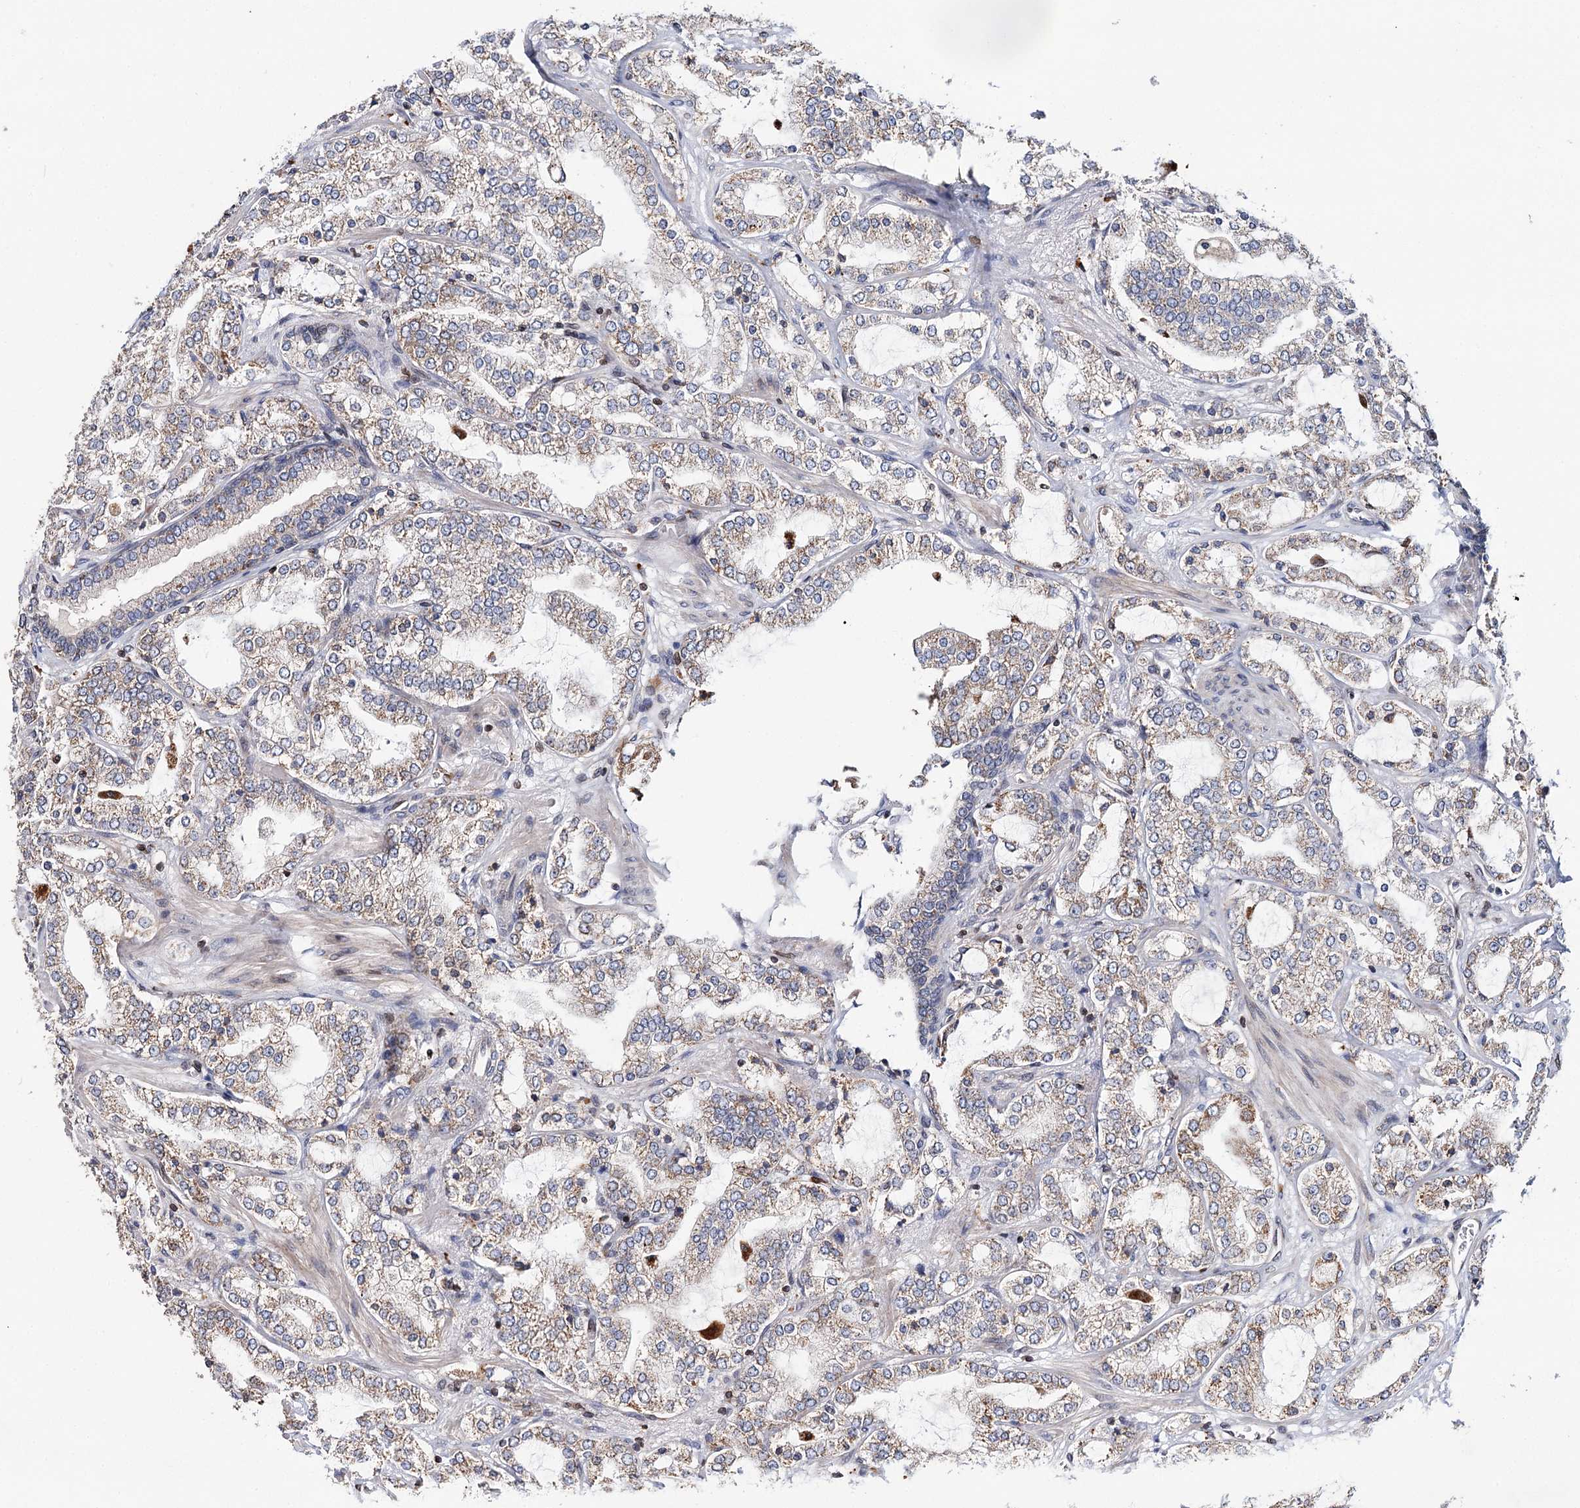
{"staining": {"intensity": "moderate", "quantity": ">75%", "location": "cytoplasmic/membranous"}, "tissue": "prostate cancer", "cell_type": "Tumor cells", "image_type": "cancer", "snomed": [{"axis": "morphology", "description": "Adenocarcinoma, High grade"}, {"axis": "topography", "description": "Prostate"}], "caption": "A histopathology image of prostate cancer stained for a protein exhibits moderate cytoplasmic/membranous brown staining in tumor cells. (IHC, brightfield microscopy, high magnification).", "gene": "CFAP46", "patient": {"sex": "male", "age": 64}}